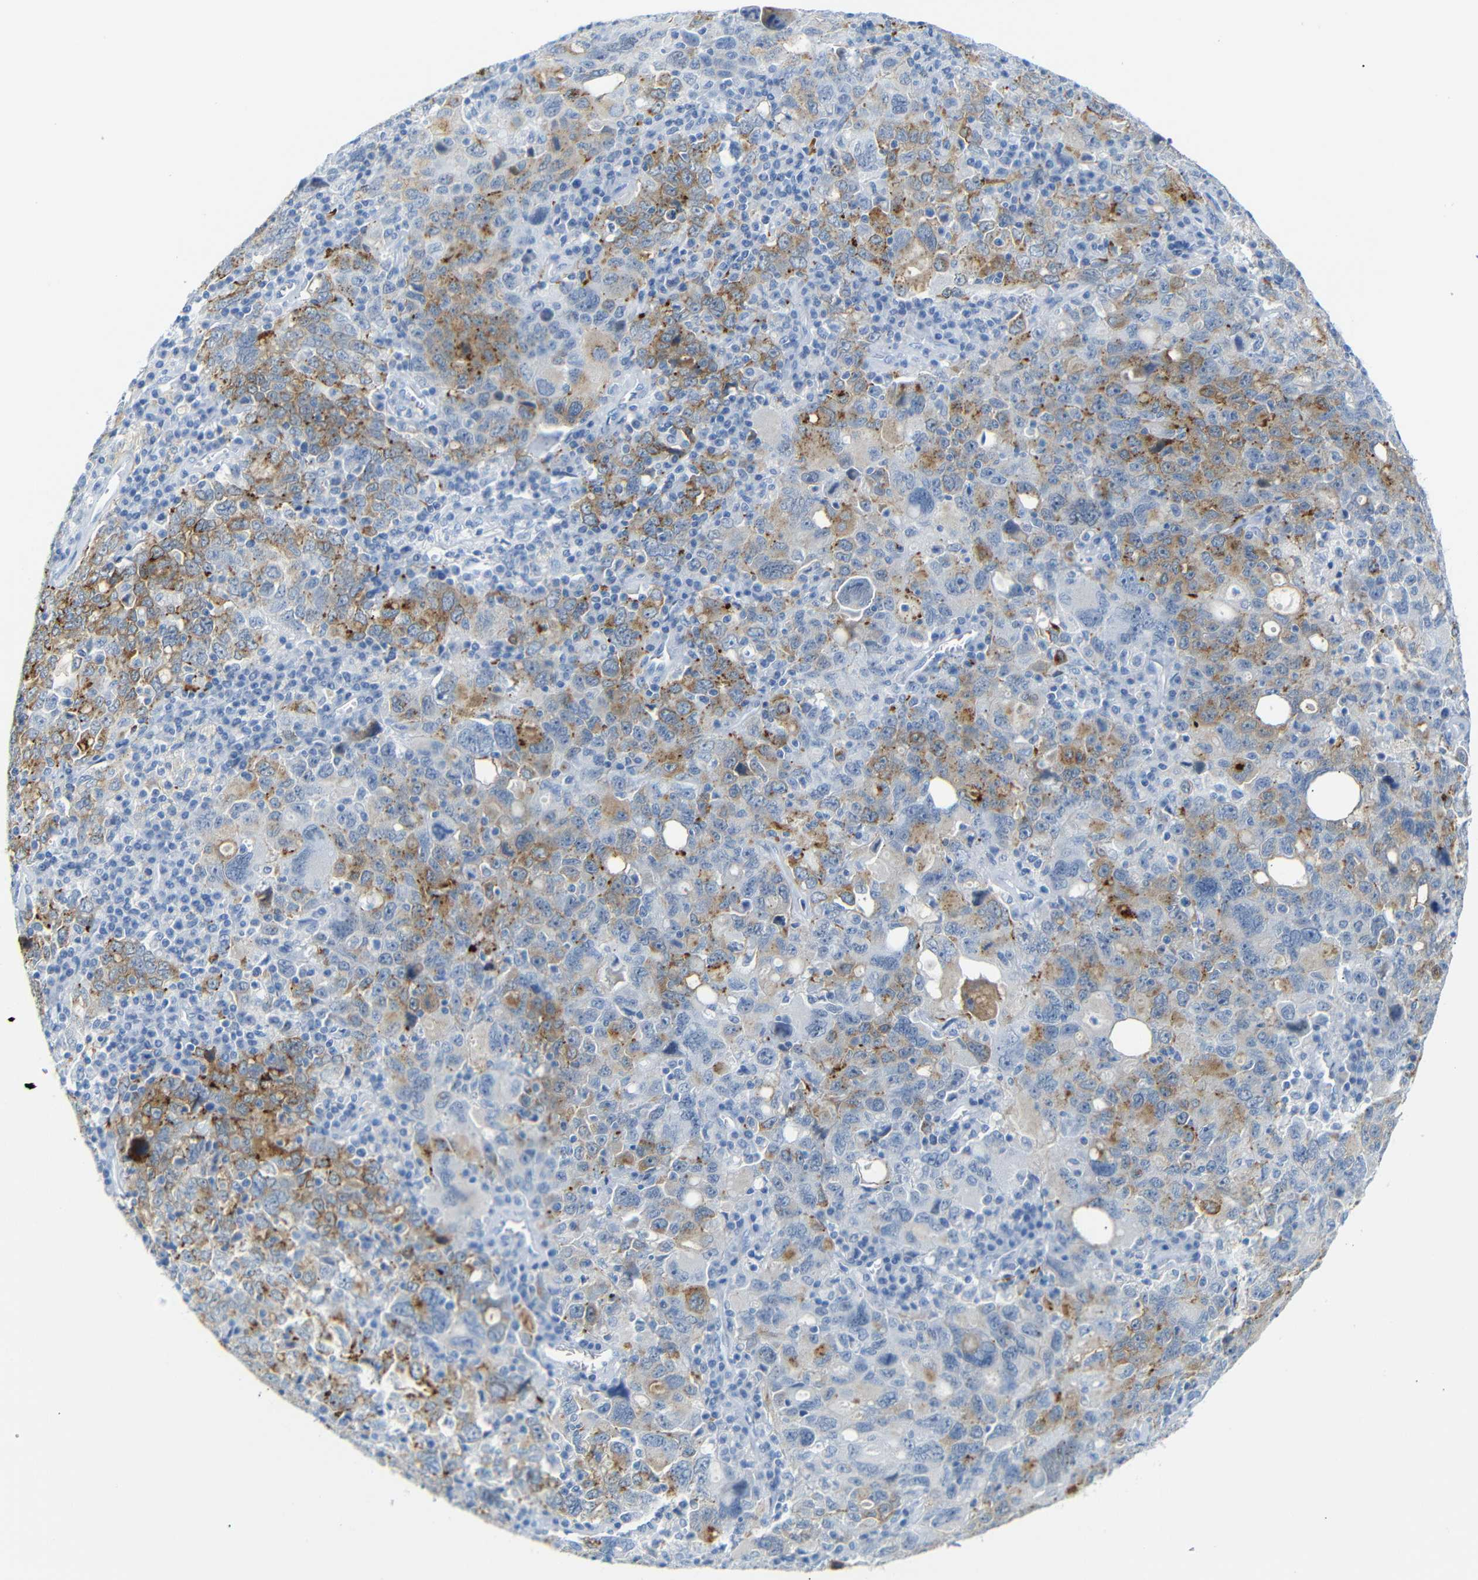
{"staining": {"intensity": "moderate", "quantity": ">75%", "location": "cytoplasmic/membranous"}, "tissue": "ovarian cancer", "cell_type": "Tumor cells", "image_type": "cancer", "snomed": [{"axis": "morphology", "description": "Carcinoma, endometroid"}, {"axis": "topography", "description": "Ovary"}], "caption": "Tumor cells exhibit medium levels of moderate cytoplasmic/membranous staining in about >75% of cells in ovarian endometroid carcinoma. (Stains: DAB in brown, nuclei in blue, Microscopy: brightfield microscopy at high magnification).", "gene": "DYNAP", "patient": {"sex": "female", "age": 62}}